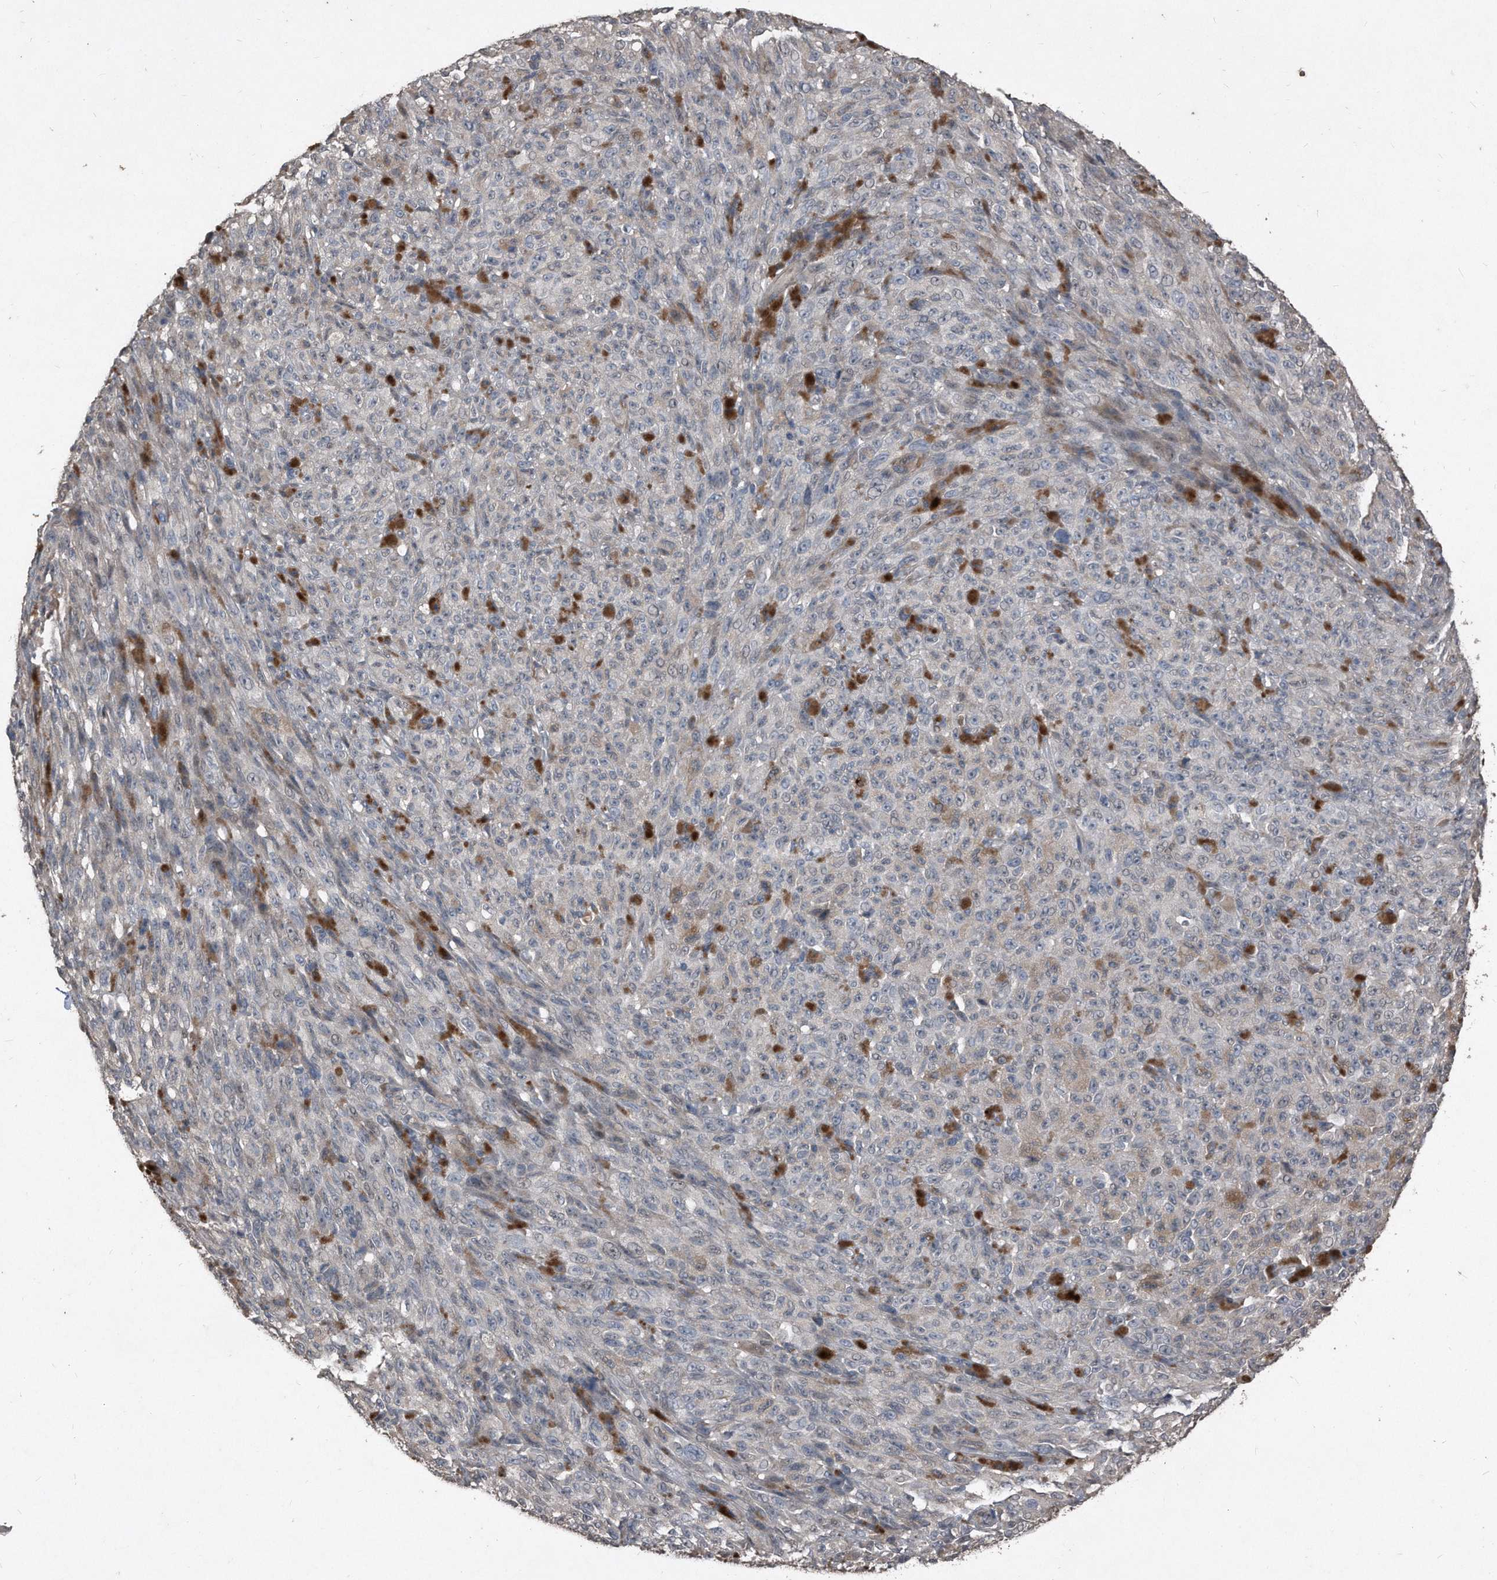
{"staining": {"intensity": "negative", "quantity": "none", "location": "none"}, "tissue": "melanoma", "cell_type": "Tumor cells", "image_type": "cancer", "snomed": [{"axis": "morphology", "description": "Malignant melanoma, NOS"}, {"axis": "topography", "description": "Skin"}], "caption": "IHC histopathology image of neoplastic tissue: melanoma stained with DAB (3,3'-diaminobenzidine) displays no significant protein positivity in tumor cells.", "gene": "ANKRD10", "patient": {"sex": "female", "age": 82}}